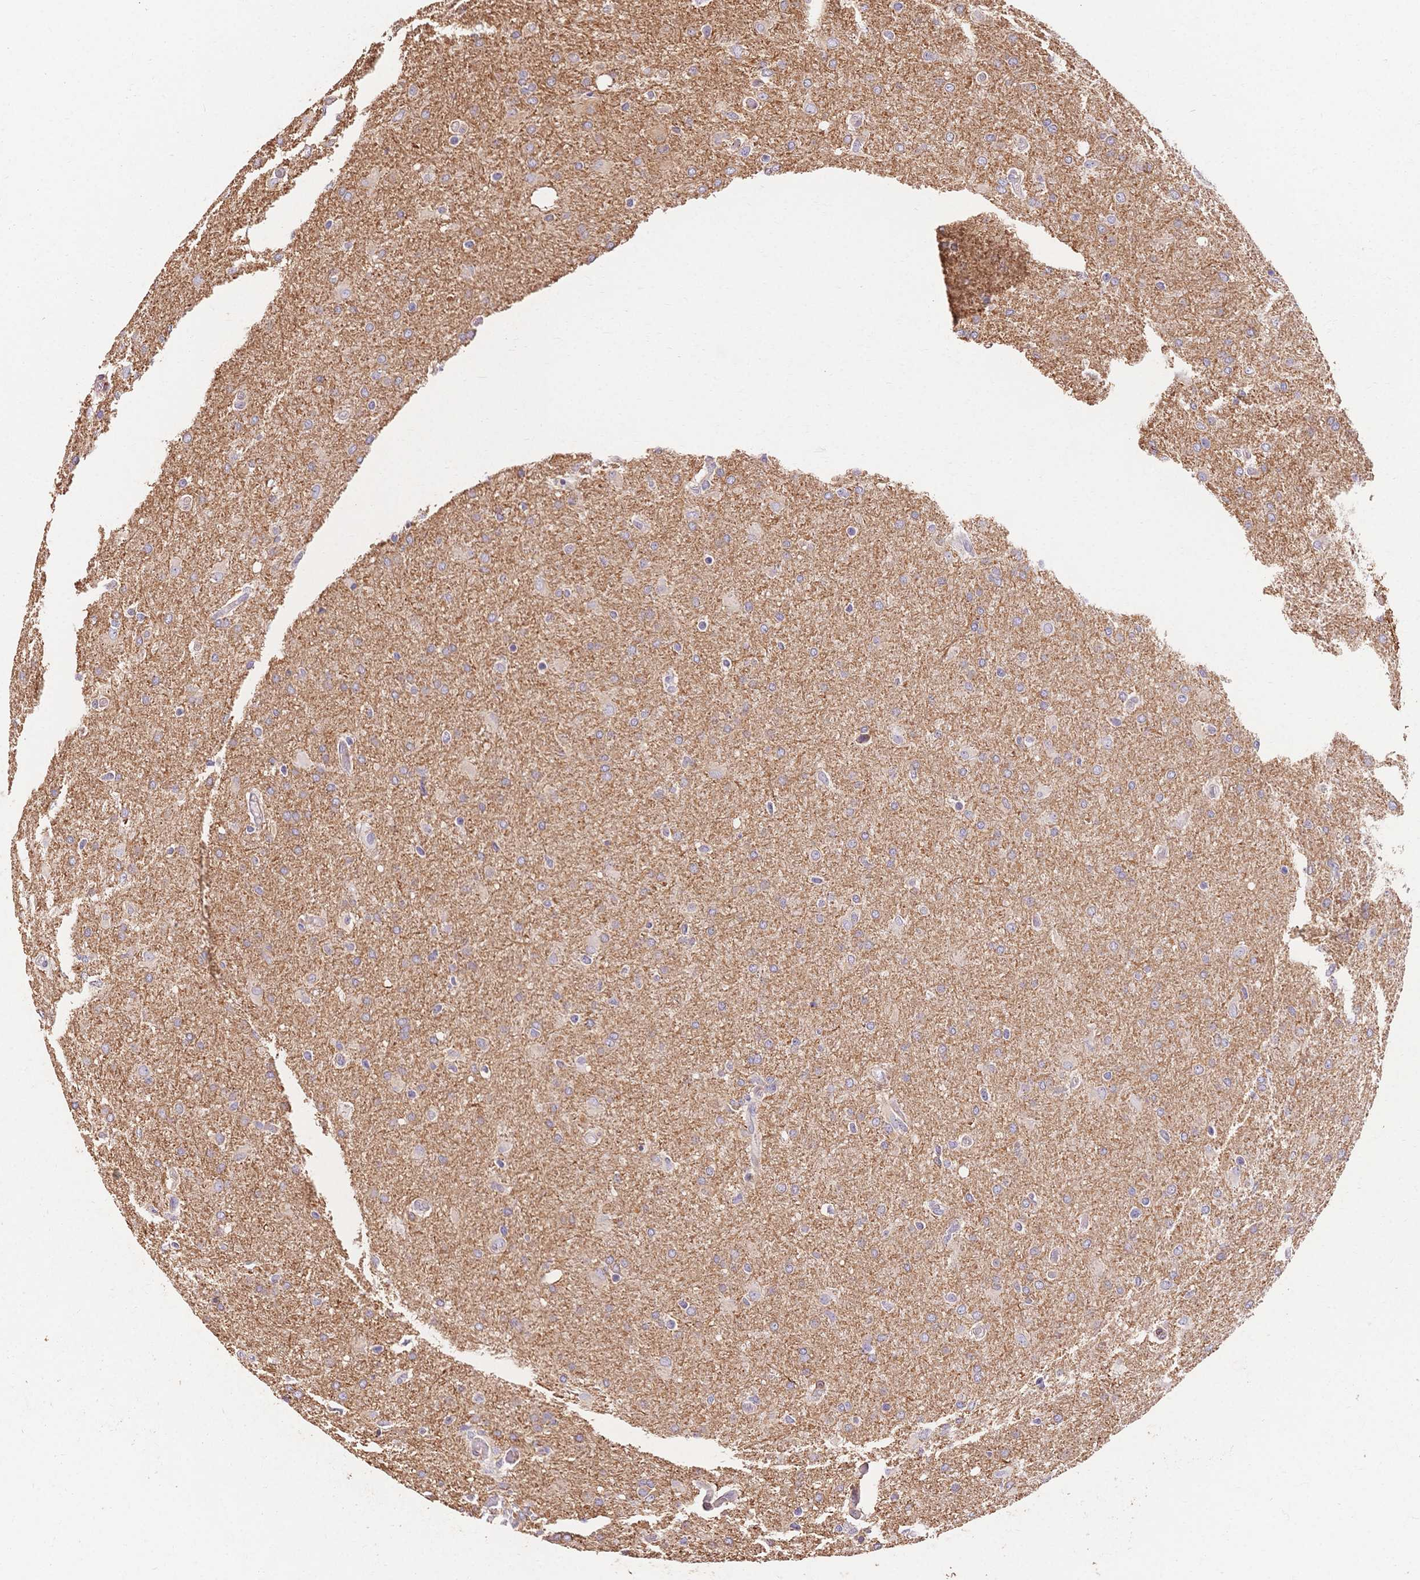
{"staining": {"intensity": "weak", "quantity": "<25%", "location": "cytoplasmic/membranous"}, "tissue": "glioma", "cell_type": "Tumor cells", "image_type": "cancer", "snomed": [{"axis": "morphology", "description": "Glioma, malignant, High grade"}, {"axis": "topography", "description": "Brain"}], "caption": "Tumor cells are negative for brown protein staining in high-grade glioma (malignant).", "gene": "HS3ST5", "patient": {"sex": "male", "age": 68}}